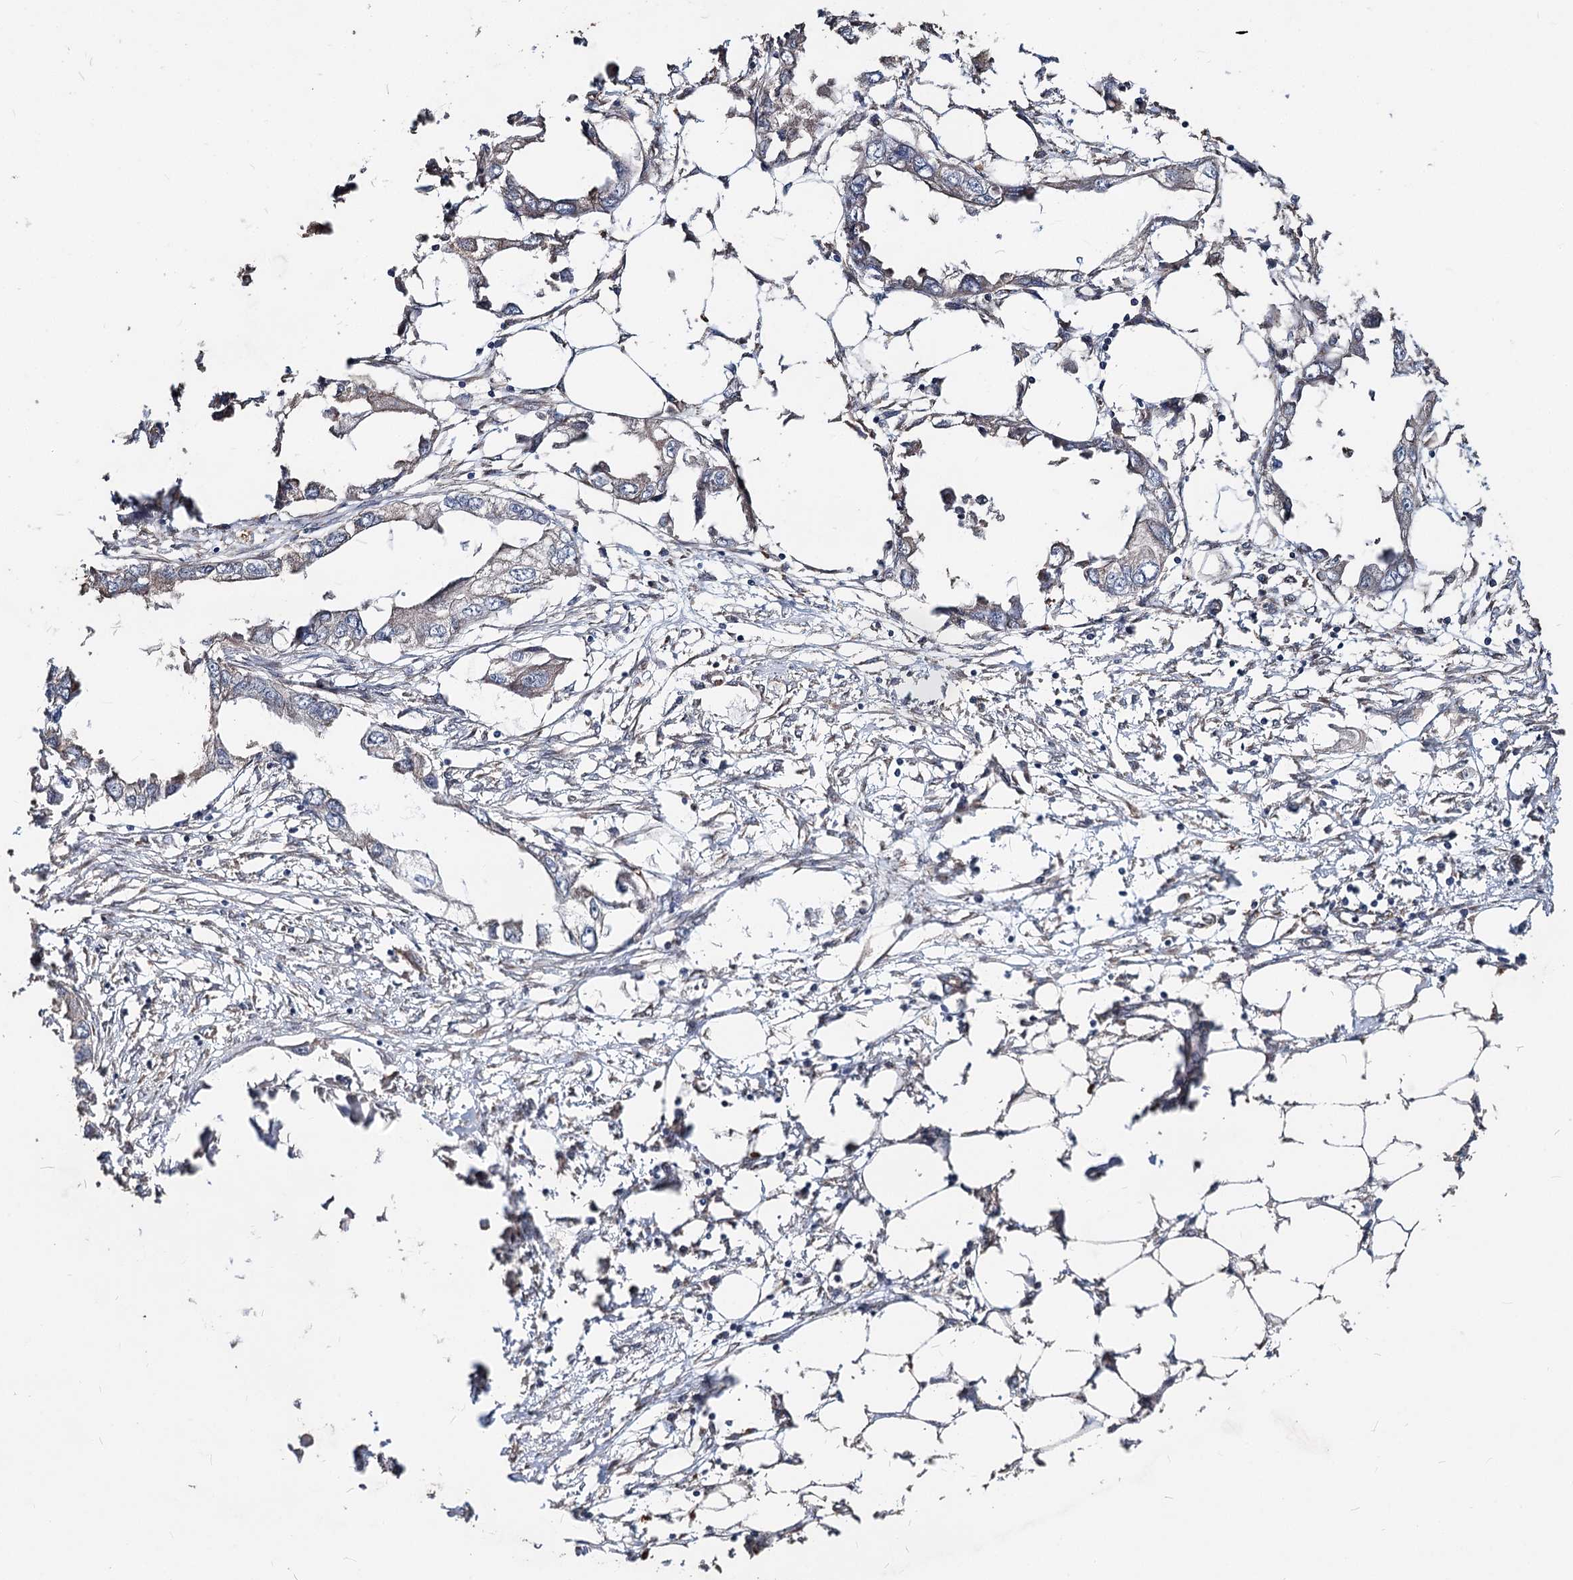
{"staining": {"intensity": "negative", "quantity": "none", "location": "none"}, "tissue": "endometrial cancer", "cell_type": "Tumor cells", "image_type": "cancer", "snomed": [{"axis": "morphology", "description": "Adenocarcinoma, NOS"}, {"axis": "morphology", "description": "Adenocarcinoma, metastatic, NOS"}, {"axis": "topography", "description": "Adipose tissue"}, {"axis": "topography", "description": "Endometrium"}], "caption": "Tumor cells are negative for brown protein staining in endometrial cancer (metastatic adenocarcinoma). (DAB (3,3'-diaminobenzidine) immunohistochemistry (IHC) visualized using brightfield microscopy, high magnification).", "gene": "SPART", "patient": {"sex": "female", "age": 67}}